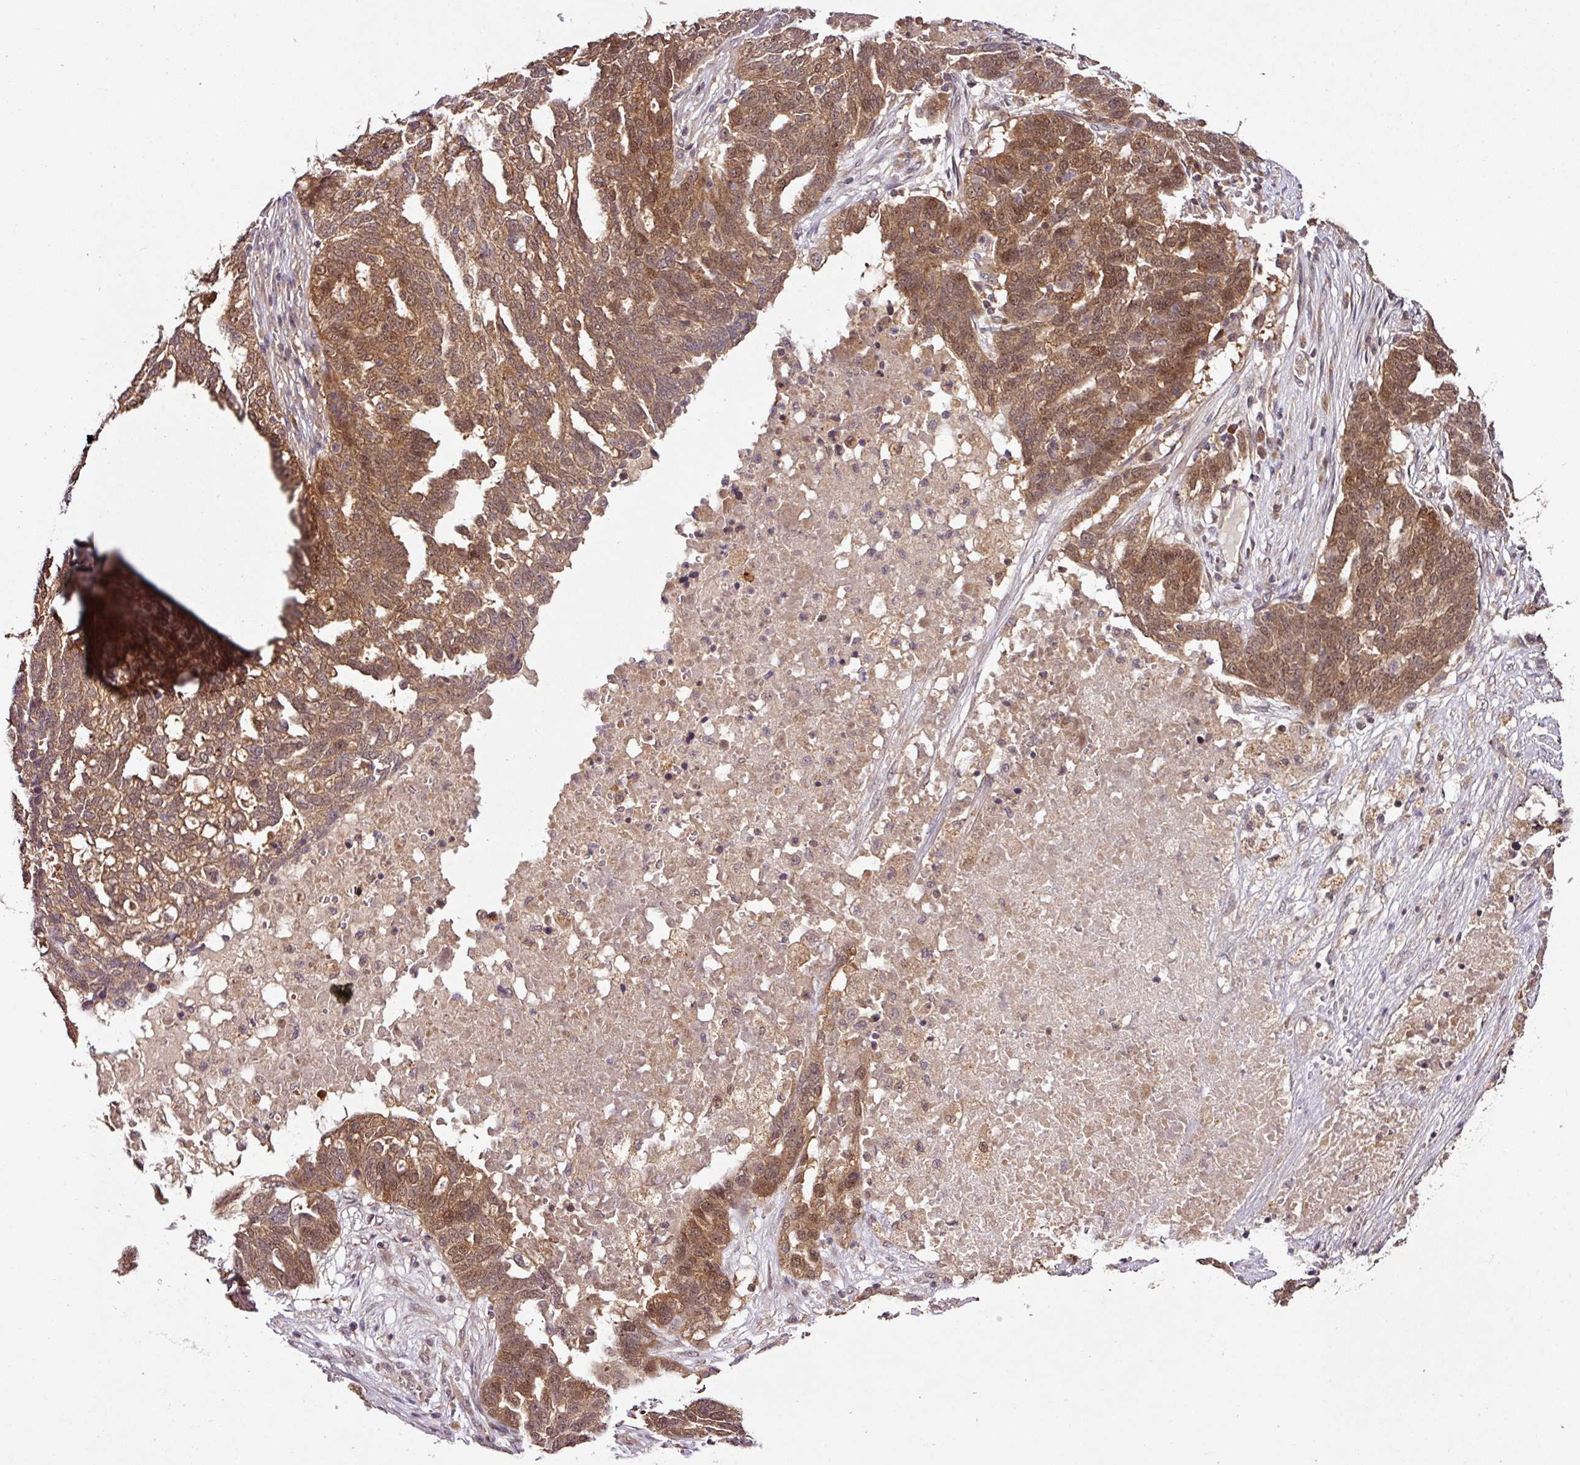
{"staining": {"intensity": "moderate", "quantity": ">75%", "location": "cytoplasmic/membranous,nuclear"}, "tissue": "ovarian cancer", "cell_type": "Tumor cells", "image_type": "cancer", "snomed": [{"axis": "morphology", "description": "Cystadenocarcinoma, serous, NOS"}, {"axis": "topography", "description": "Ovary"}], "caption": "Protein analysis of ovarian serous cystadenocarcinoma tissue demonstrates moderate cytoplasmic/membranous and nuclear staining in about >75% of tumor cells. The staining was performed using DAB to visualize the protein expression in brown, while the nuclei were stained in blue with hematoxylin (Magnification: 20x).", "gene": "FAIM", "patient": {"sex": "female", "age": 59}}